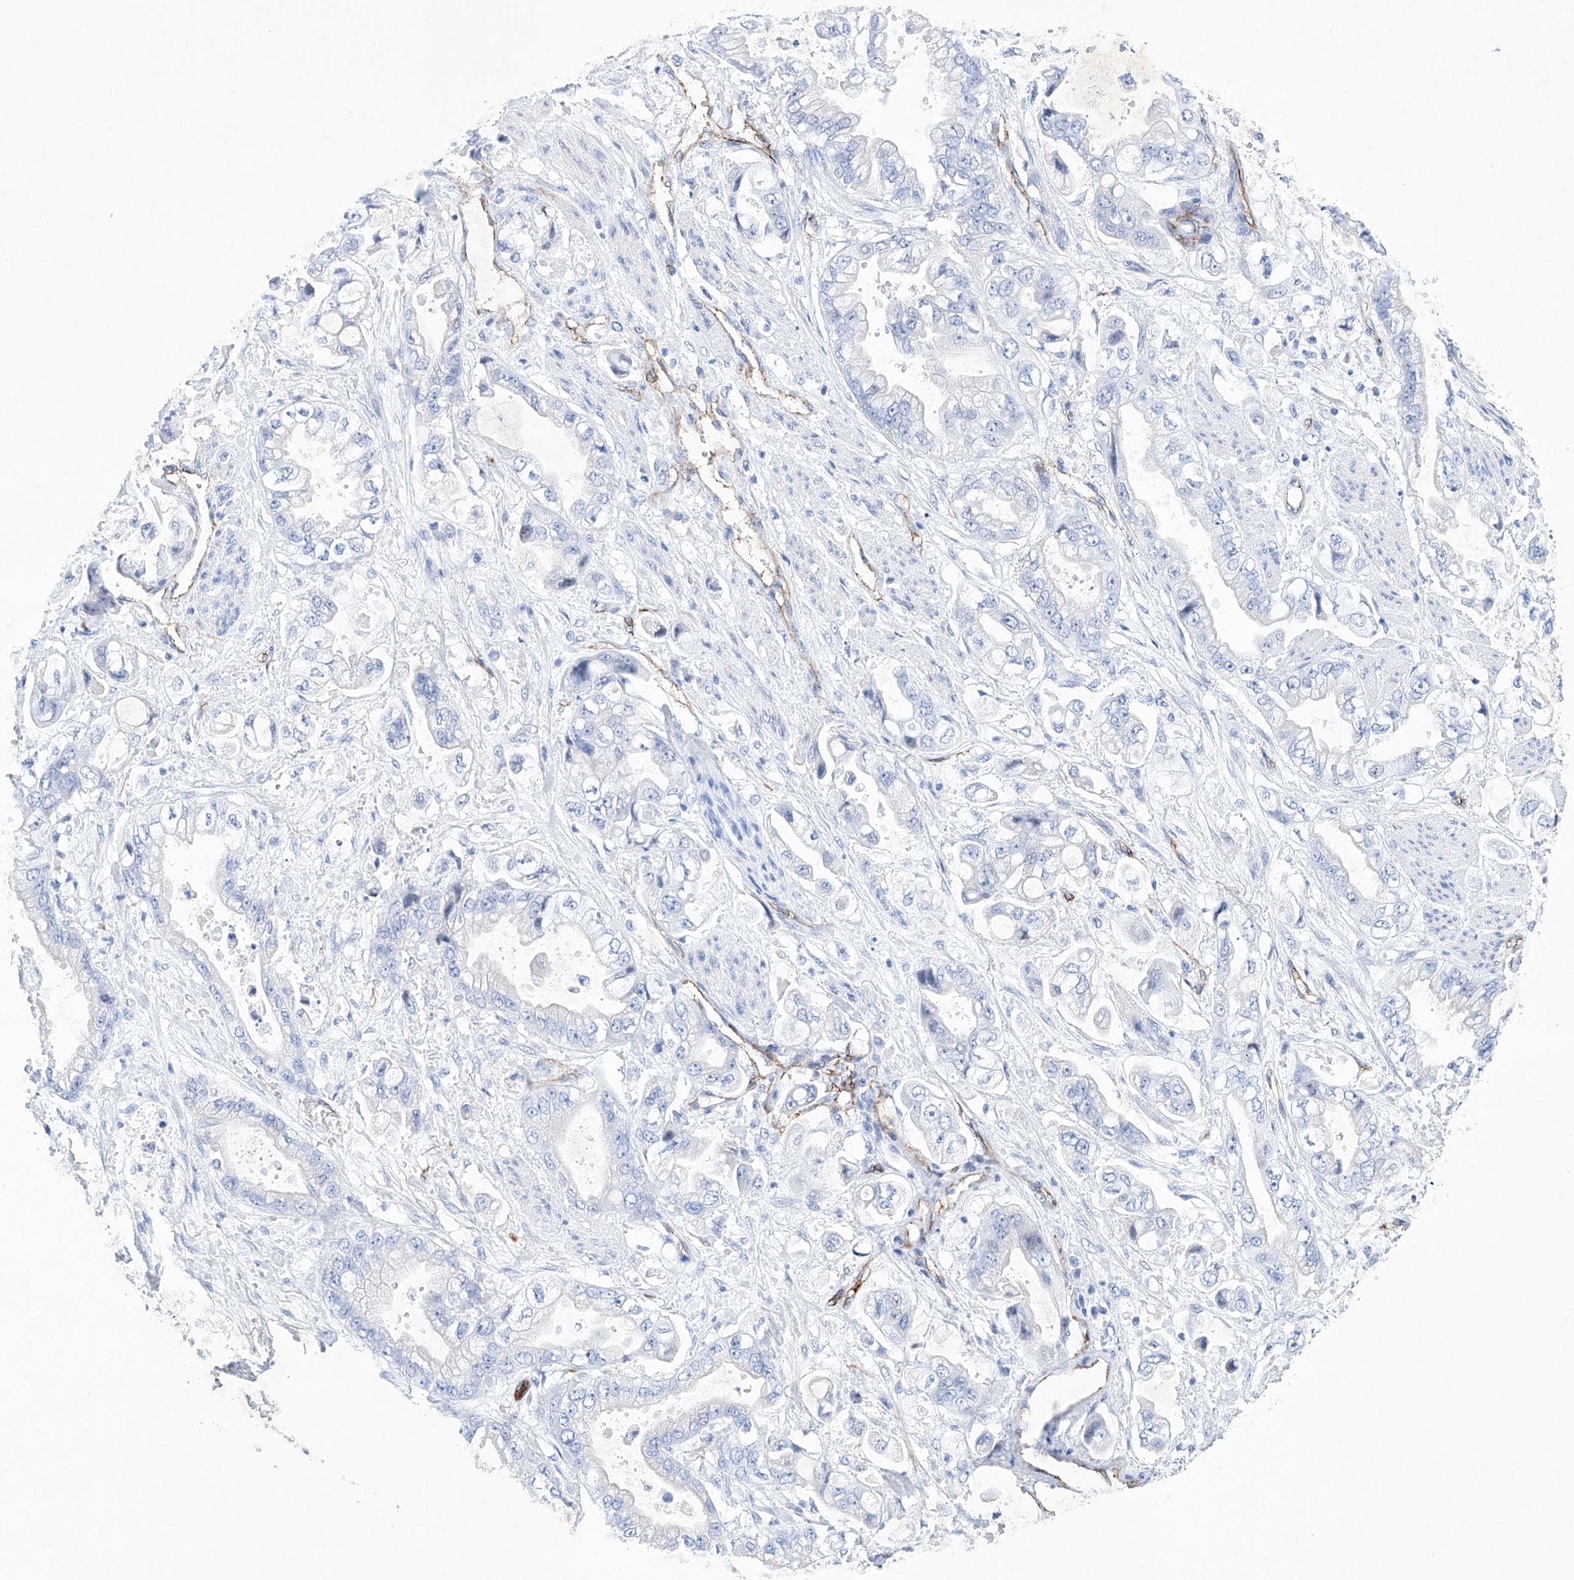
{"staining": {"intensity": "negative", "quantity": "none", "location": "none"}, "tissue": "stomach cancer", "cell_type": "Tumor cells", "image_type": "cancer", "snomed": [{"axis": "morphology", "description": "Adenocarcinoma, NOS"}, {"axis": "topography", "description": "Stomach"}], "caption": "A high-resolution histopathology image shows IHC staining of stomach cancer, which exhibits no significant positivity in tumor cells.", "gene": "ETV7", "patient": {"sex": "male", "age": 62}}